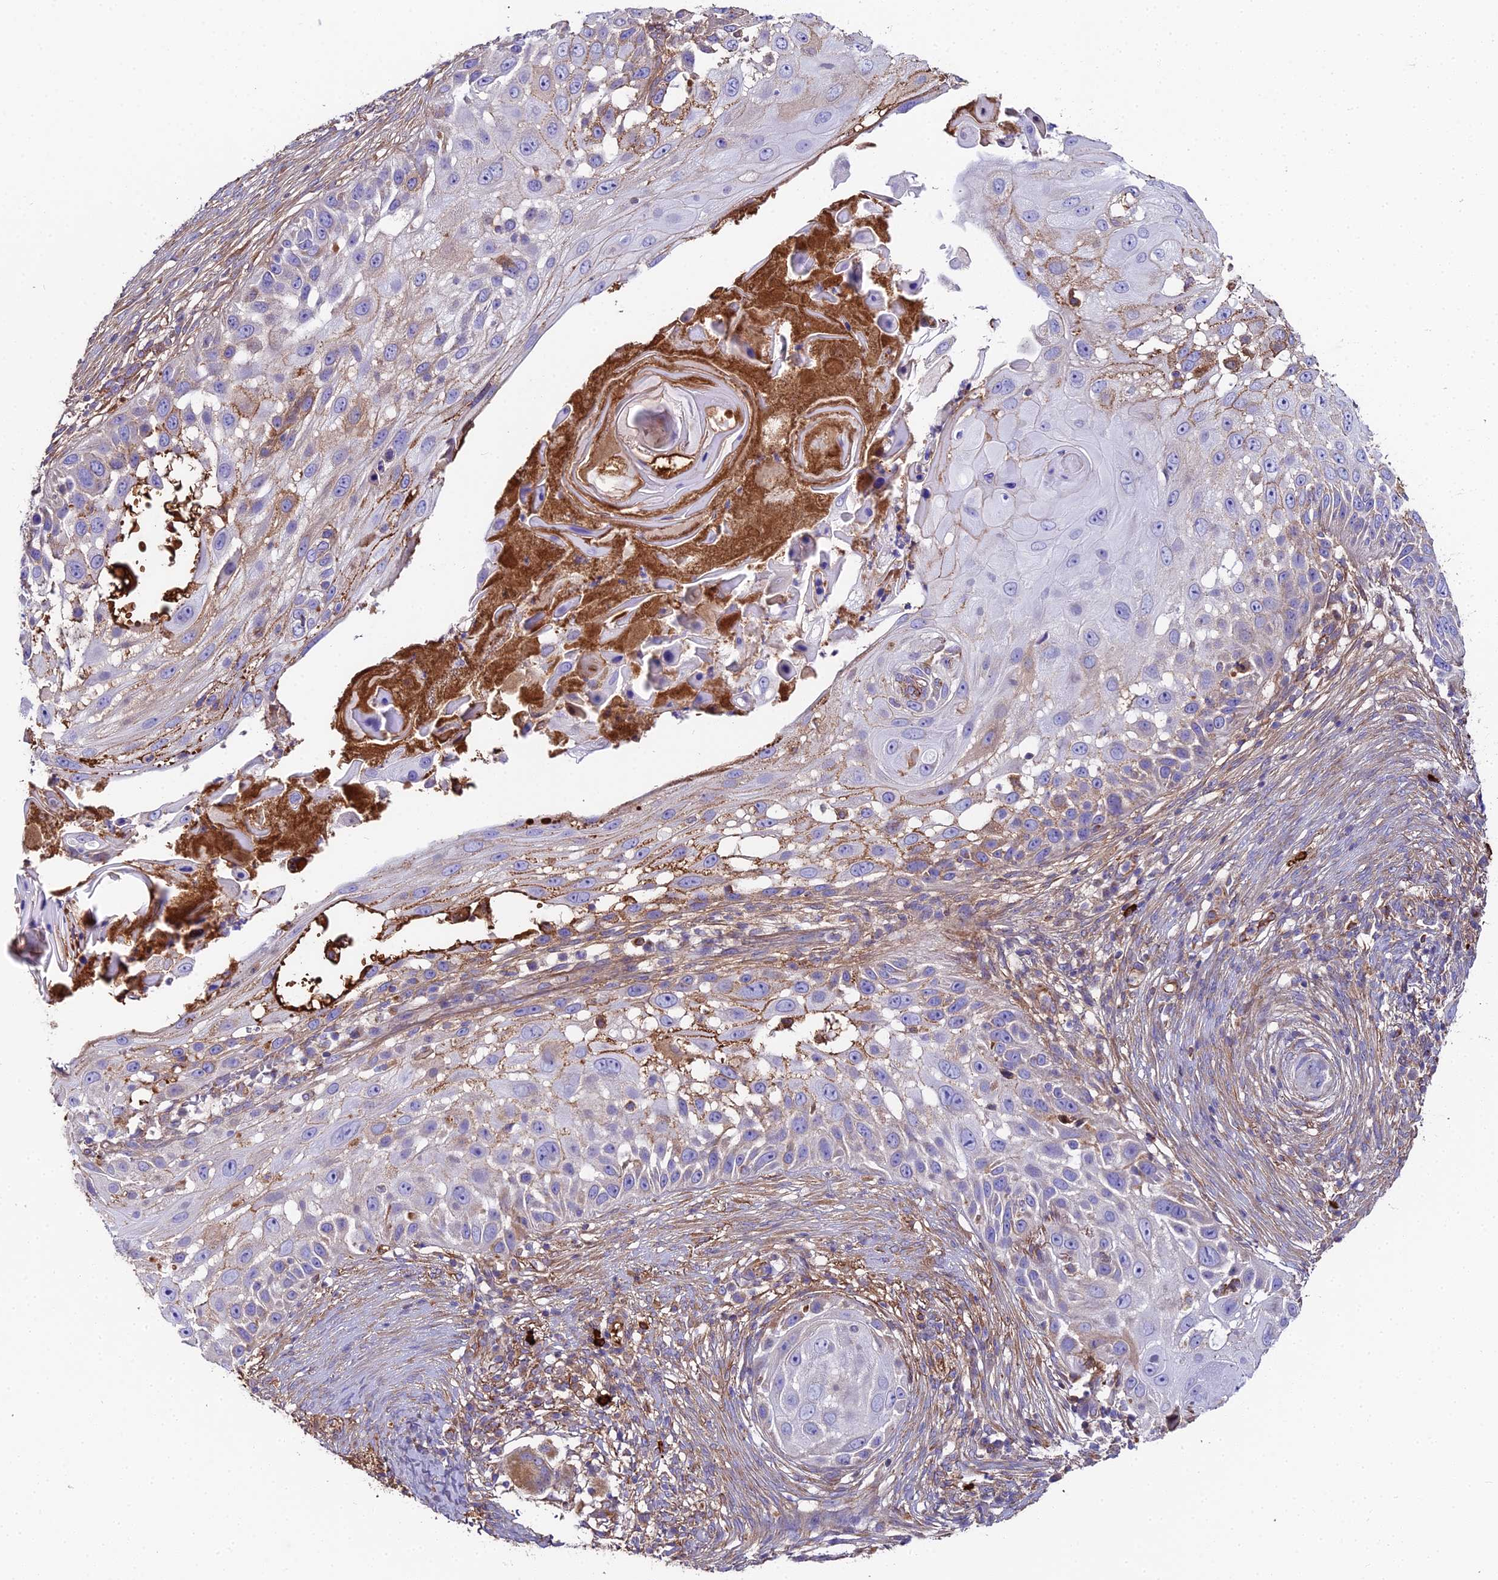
{"staining": {"intensity": "negative", "quantity": "none", "location": "none"}, "tissue": "skin cancer", "cell_type": "Tumor cells", "image_type": "cancer", "snomed": [{"axis": "morphology", "description": "Squamous cell carcinoma, NOS"}, {"axis": "topography", "description": "Skin"}], "caption": "Immunohistochemical staining of human skin cancer demonstrates no significant positivity in tumor cells. (DAB (3,3'-diaminobenzidine) immunohistochemistry visualized using brightfield microscopy, high magnification).", "gene": "BEX4", "patient": {"sex": "female", "age": 44}}